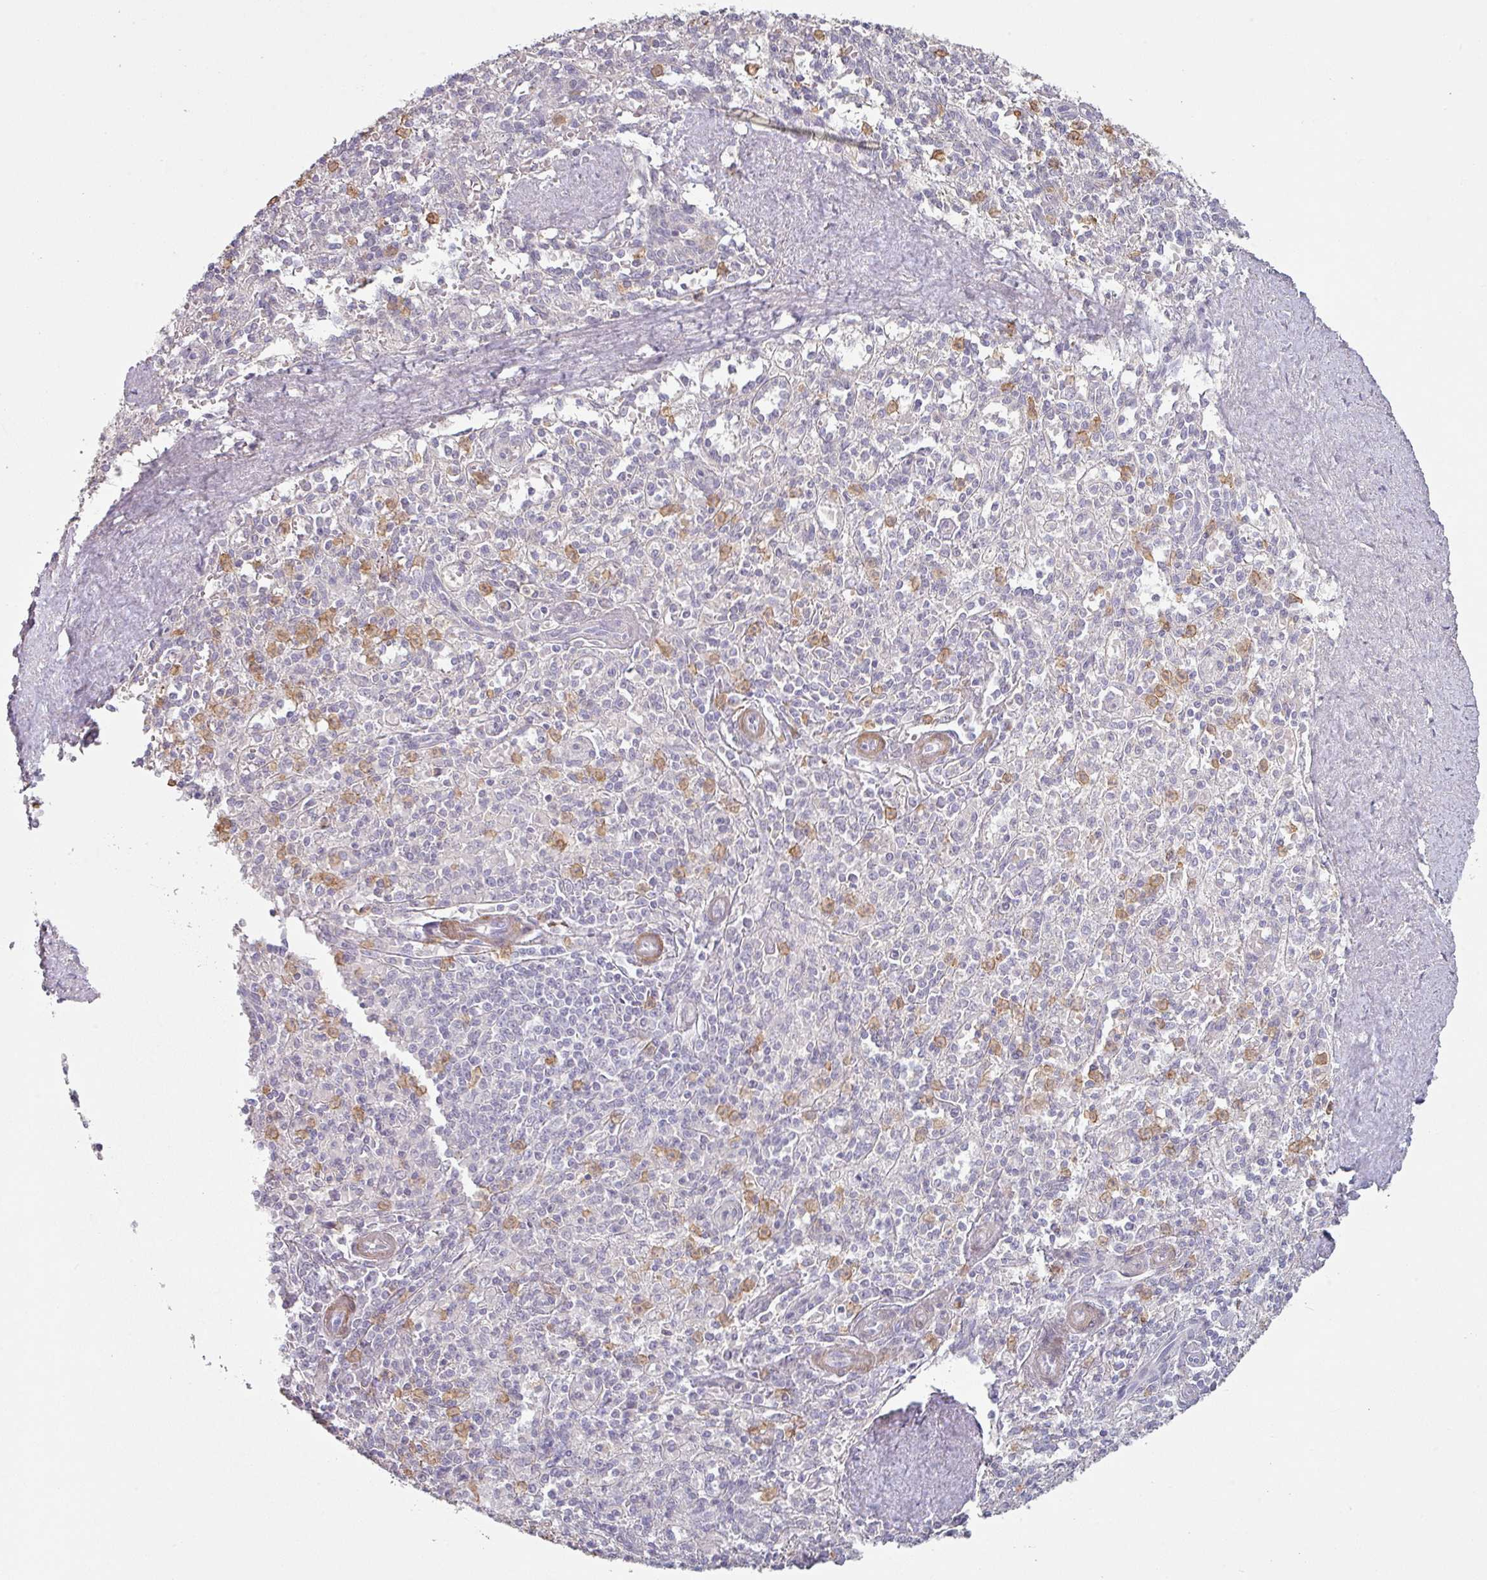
{"staining": {"intensity": "moderate", "quantity": "25%-75%", "location": "cytoplasmic/membranous"}, "tissue": "spleen", "cell_type": "Cells in red pulp", "image_type": "normal", "snomed": [{"axis": "morphology", "description": "Normal tissue, NOS"}, {"axis": "topography", "description": "Spleen"}], "caption": "DAB immunohistochemical staining of unremarkable spleen displays moderate cytoplasmic/membranous protein expression in approximately 25%-75% of cells in red pulp. Immunohistochemistry stains the protein in brown and the nuclei are stained blue.", "gene": "MAGEC3", "patient": {"sex": "female", "age": 70}}